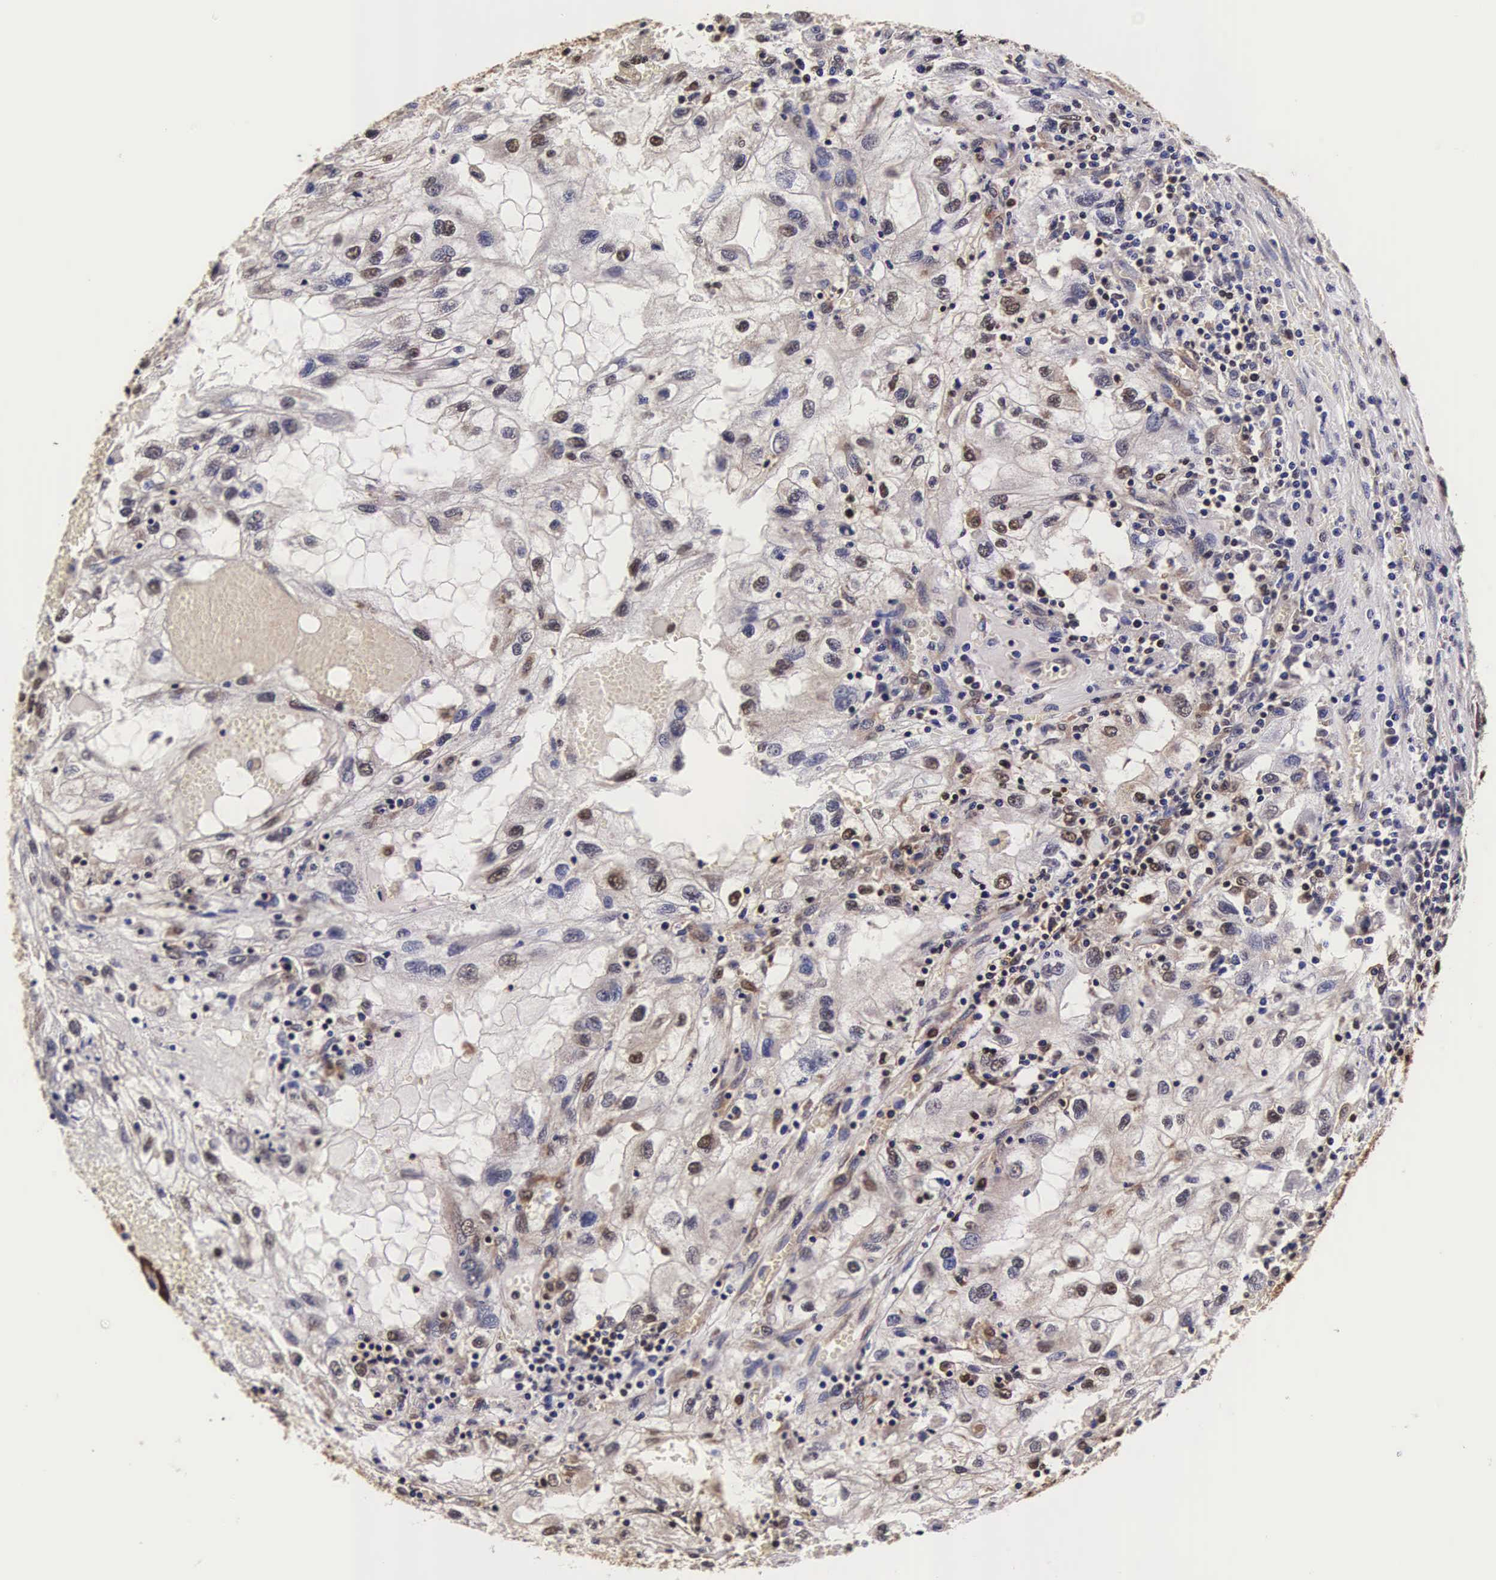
{"staining": {"intensity": "weak", "quantity": "<25%", "location": "cytoplasmic/membranous,nuclear"}, "tissue": "renal cancer", "cell_type": "Tumor cells", "image_type": "cancer", "snomed": [{"axis": "morphology", "description": "Normal tissue, NOS"}, {"axis": "morphology", "description": "Adenocarcinoma, NOS"}, {"axis": "topography", "description": "Kidney"}], "caption": "Immunohistochemistry micrograph of renal adenocarcinoma stained for a protein (brown), which reveals no expression in tumor cells. (Immunohistochemistry (ihc), brightfield microscopy, high magnification).", "gene": "TECPR2", "patient": {"sex": "male", "age": 71}}